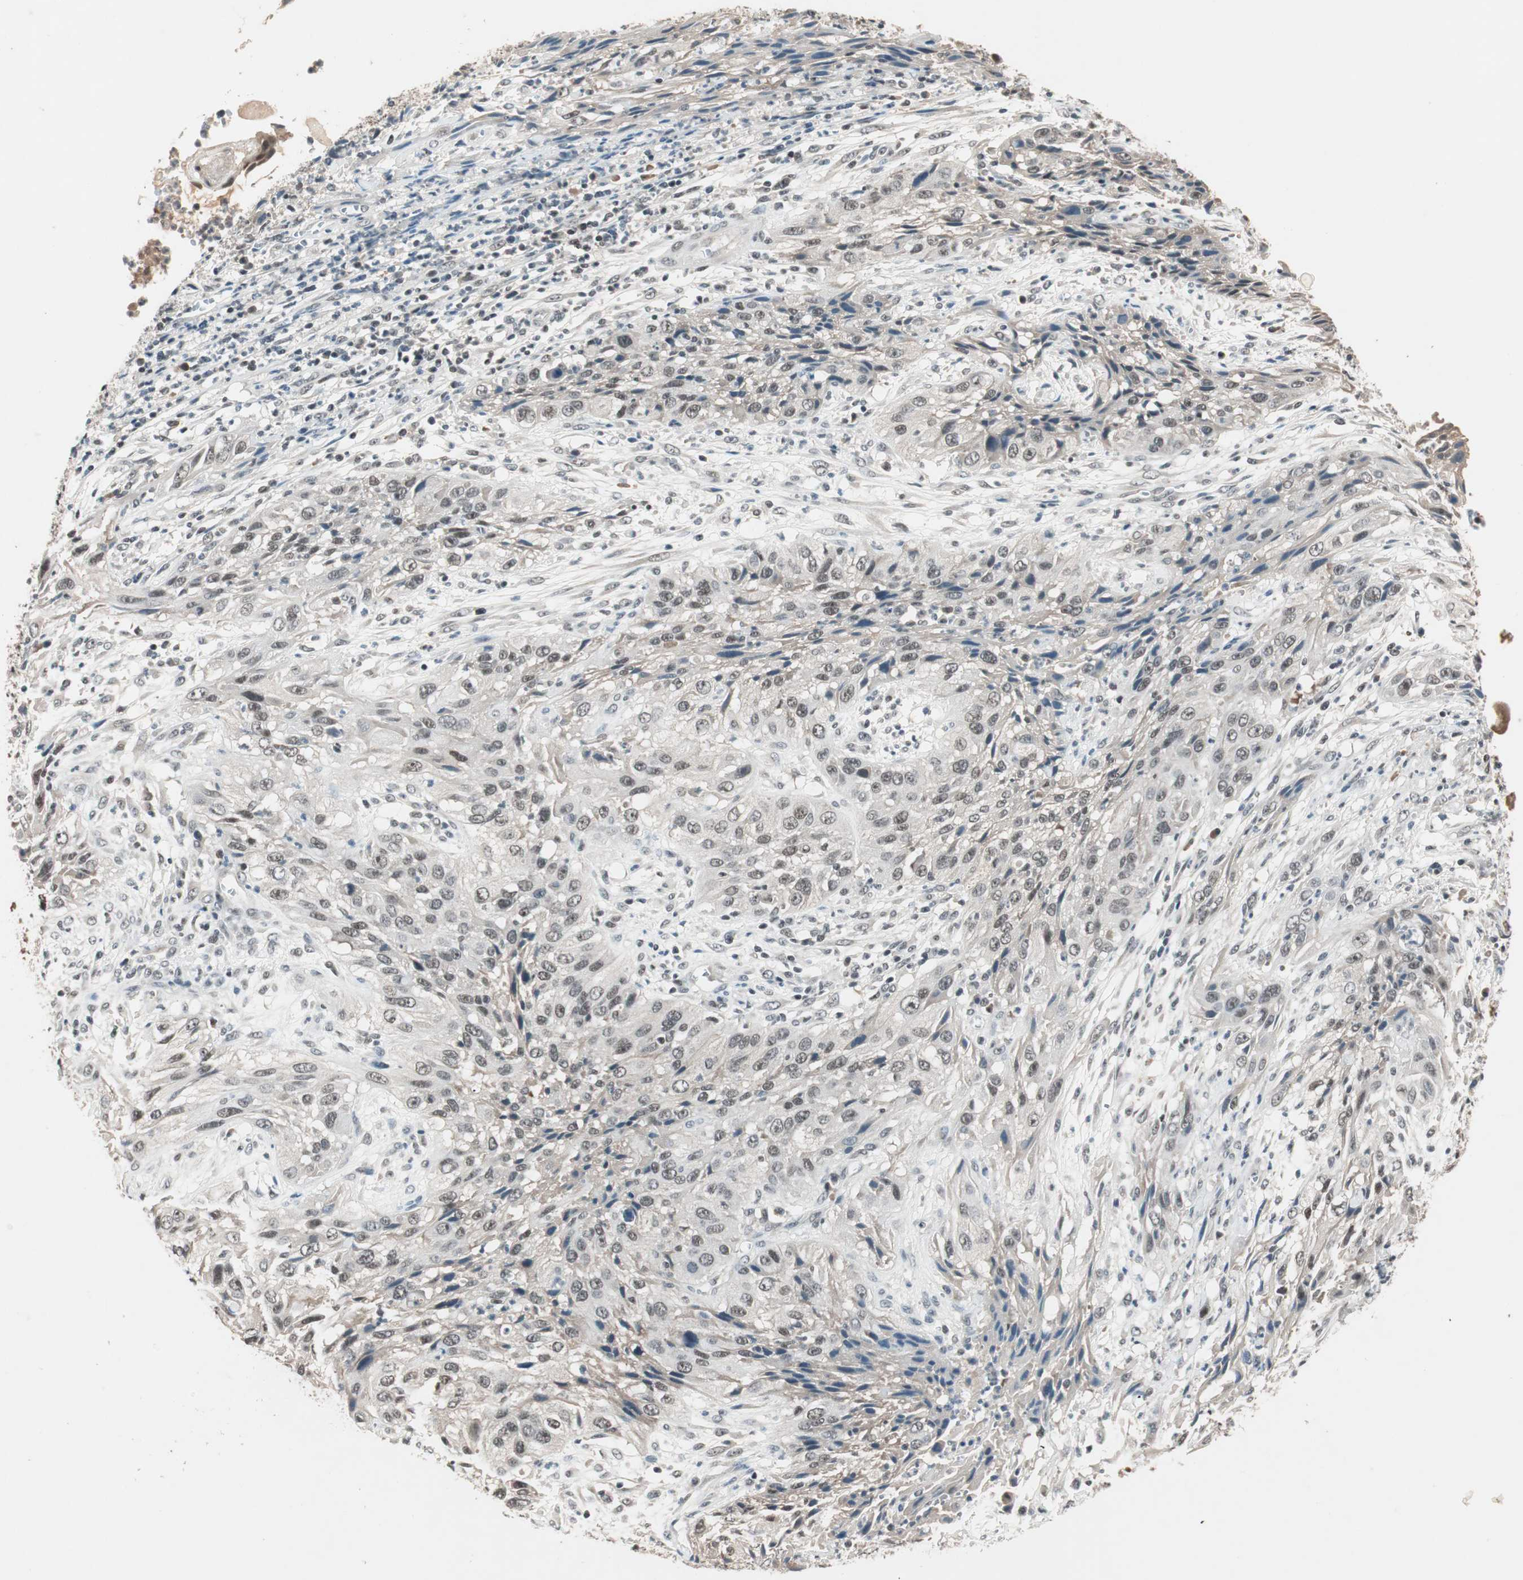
{"staining": {"intensity": "weak", "quantity": "25%-75%", "location": "nuclear"}, "tissue": "cervical cancer", "cell_type": "Tumor cells", "image_type": "cancer", "snomed": [{"axis": "morphology", "description": "Squamous cell carcinoma, NOS"}, {"axis": "topography", "description": "Cervix"}], "caption": "Human cervical squamous cell carcinoma stained for a protein (brown) demonstrates weak nuclear positive positivity in about 25%-75% of tumor cells.", "gene": "NFRKB", "patient": {"sex": "female", "age": 32}}